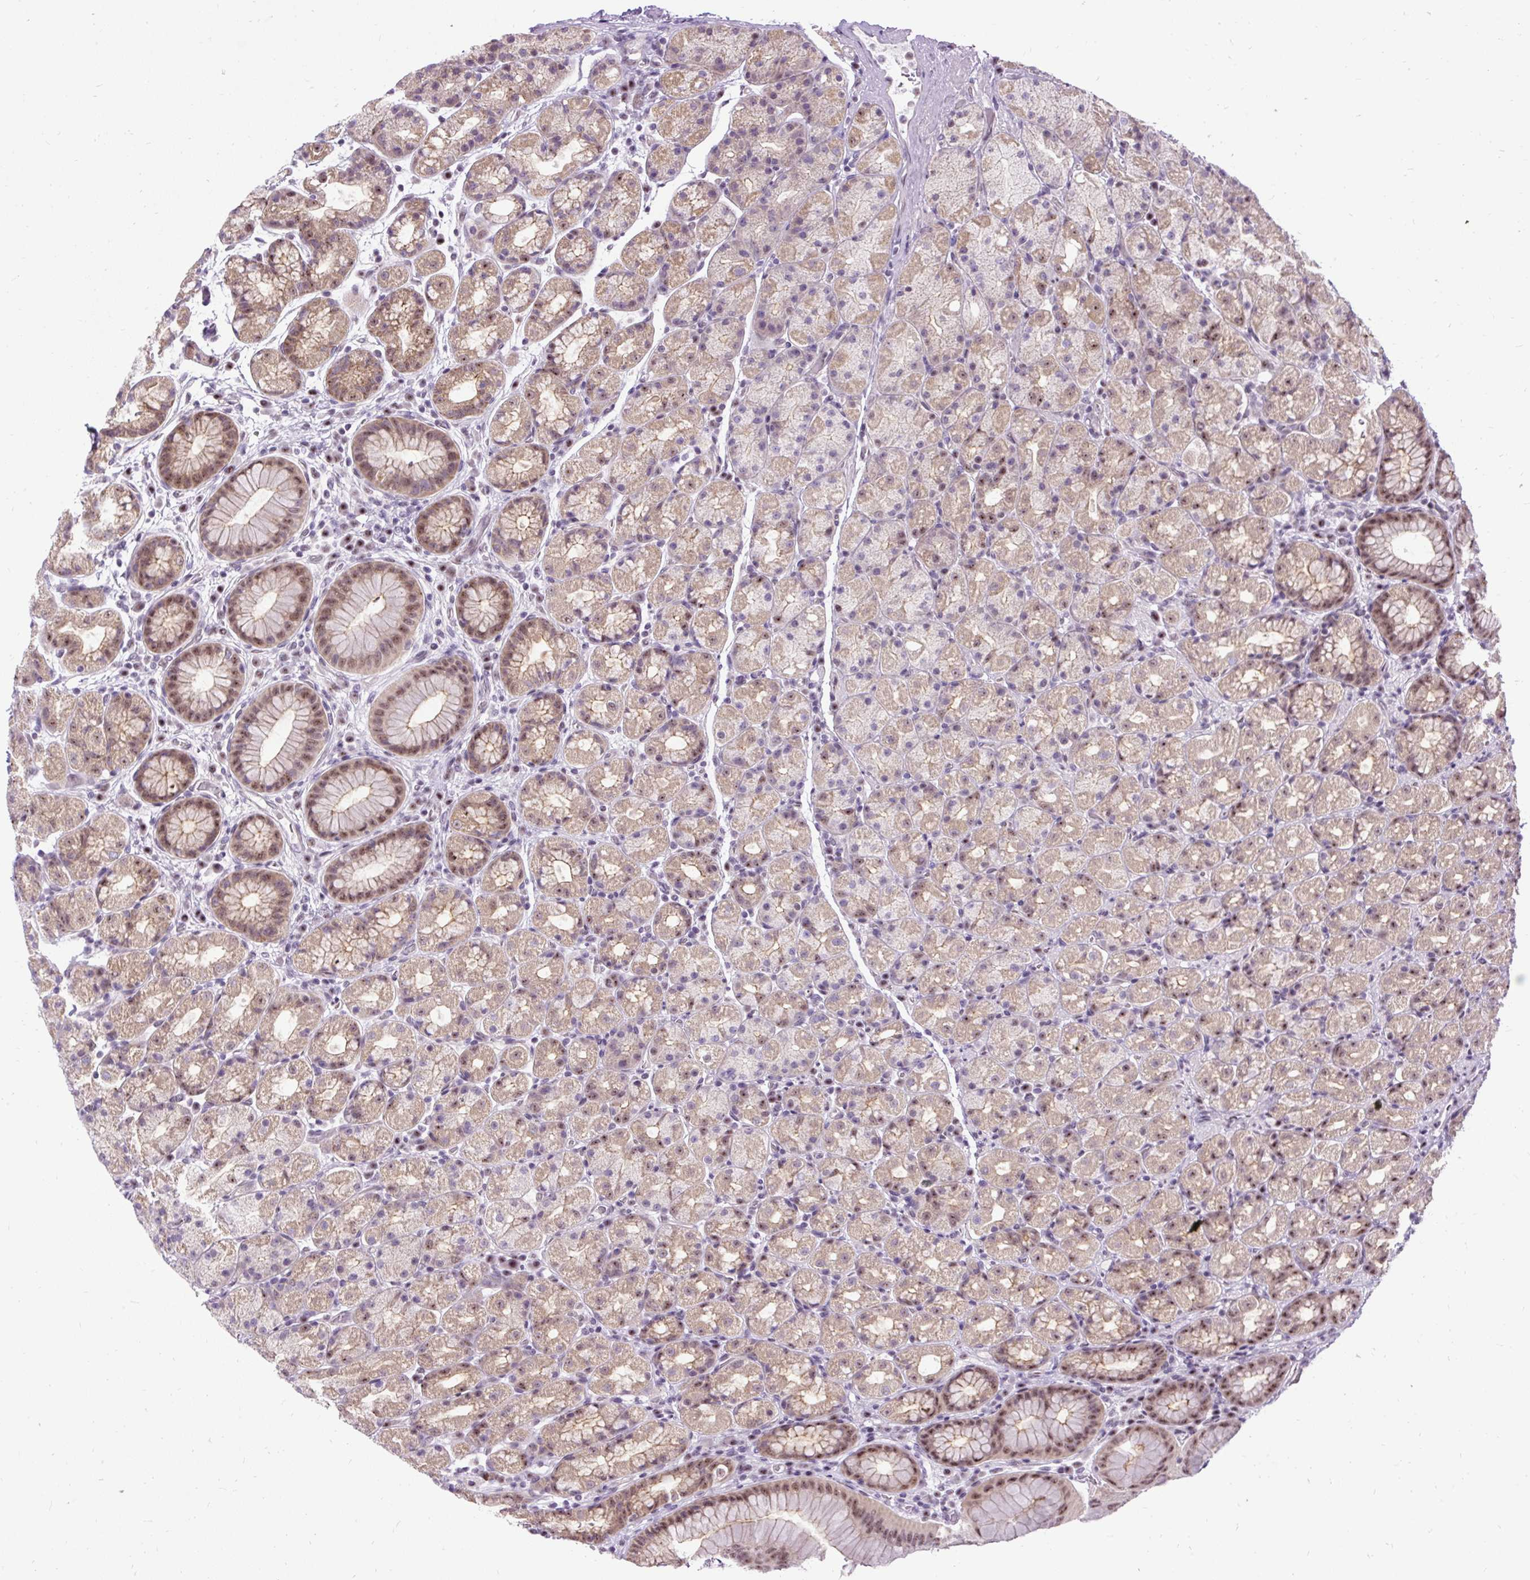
{"staining": {"intensity": "moderate", "quantity": "25%-75%", "location": "cytoplasmic/membranous,nuclear"}, "tissue": "stomach", "cell_type": "Glandular cells", "image_type": "normal", "snomed": [{"axis": "morphology", "description": "Normal tissue, NOS"}, {"axis": "topography", "description": "Stomach, upper"}, {"axis": "topography", "description": "Stomach"}], "caption": "DAB (3,3'-diaminobenzidine) immunohistochemical staining of normal stomach reveals moderate cytoplasmic/membranous,nuclear protein positivity in approximately 25%-75% of glandular cells. The staining was performed using DAB to visualize the protein expression in brown, while the nuclei were stained in blue with hematoxylin (Magnification: 20x).", "gene": "SMC5", "patient": {"sex": "male", "age": 68}}